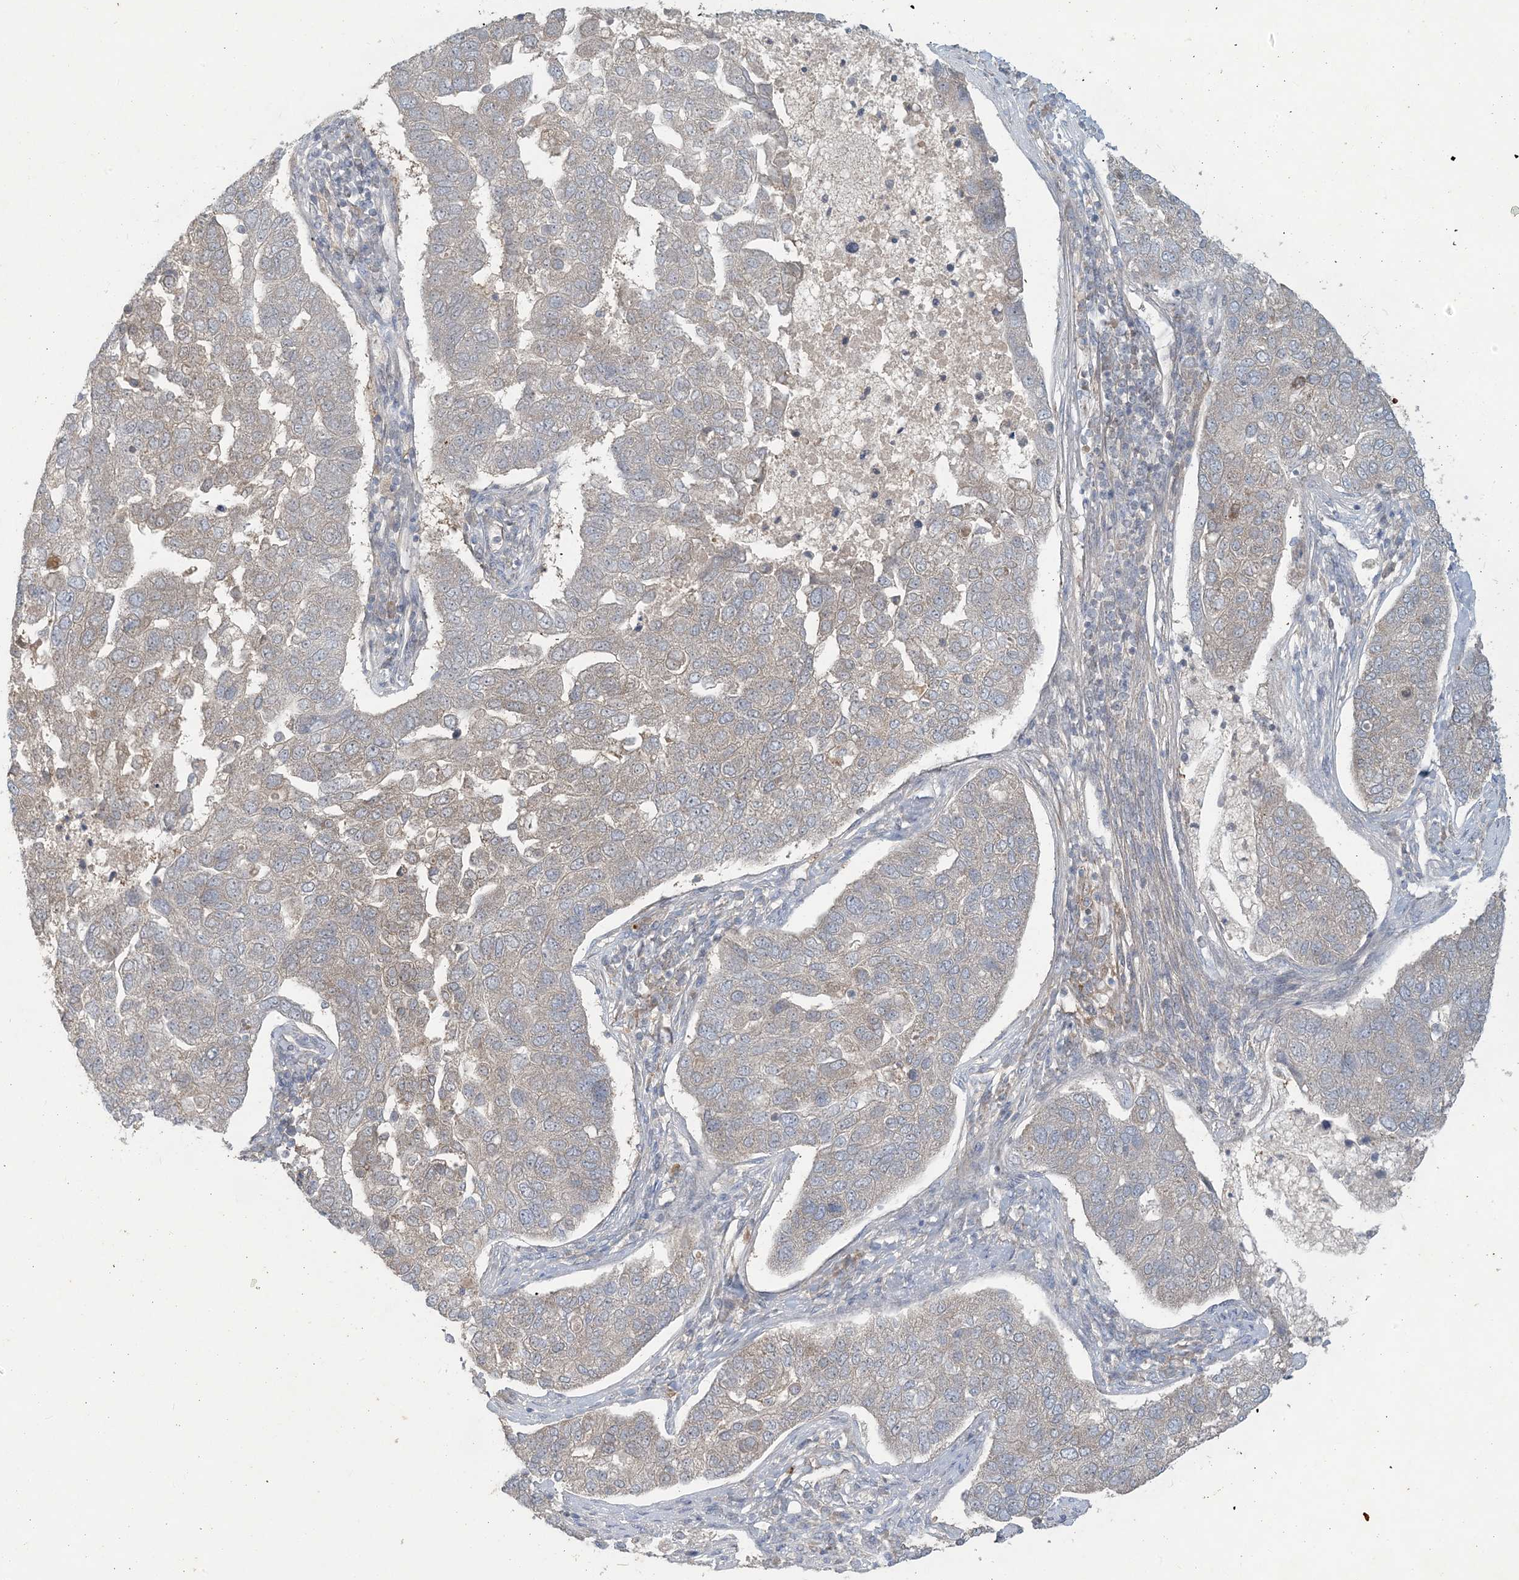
{"staining": {"intensity": "negative", "quantity": "none", "location": "none"}, "tissue": "pancreatic cancer", "cell_type": "Tumor cells", "image_type": "cancer", "snomed": [{"axis": "morphology", "description": "Adenocarcinoma, NOS"}, {"axis": "topography", "description": "Pancreas"}], "caption": "Pancreatic cancer (adenocarcinoma) was stained to show a protein in brown. There is no significant positivity in tumor cells.", "gene": "CDS1", "patient": {"sex": "female", "age": 61}}